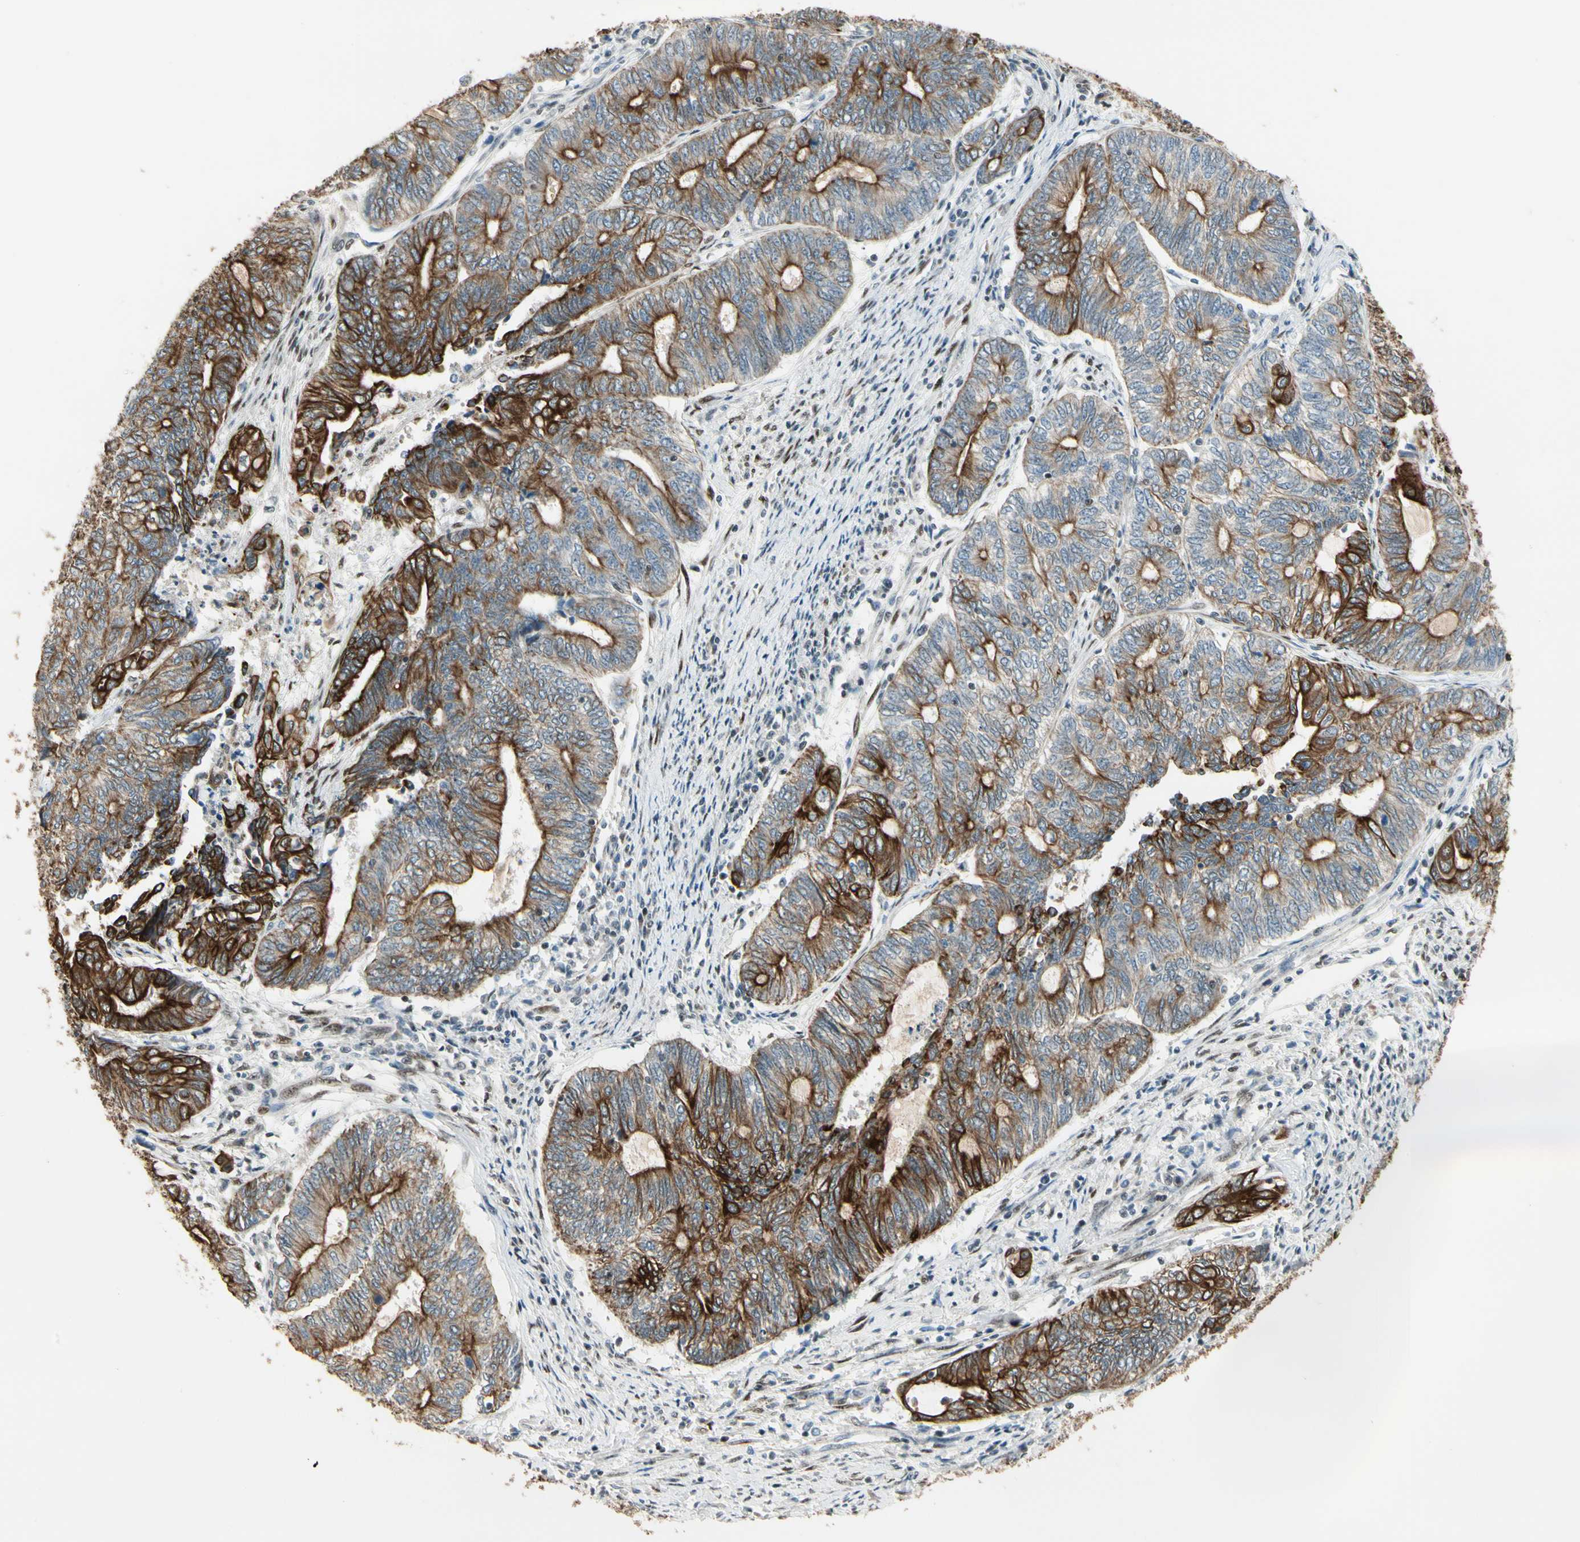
{"staining": {"intensity": "strong", "quantity": ">75%", "location": "cytoplasmic/membranous"}, "tissue": "endometrial cancer", "cell_type": "Tumor cells", "image_type": "cancer", "snomed": [{"axis": "morphology", "description": "Adenocarcinoma, NOS"}, {"axis": "topography", "description": "Uterus"}, {"axis": "topography", "description": "Endometrium"}], "caption": "This image shows endometrial cancer stained with immunohistochemistry (IHC) to label a protein in brown. The cytoplasmic/membranous of tumor cells show strong positivity for the protein. Nuclei are counter-stained blue.", "gene": "ATXN1", "patient": {"sex": "female", "age": 70}}